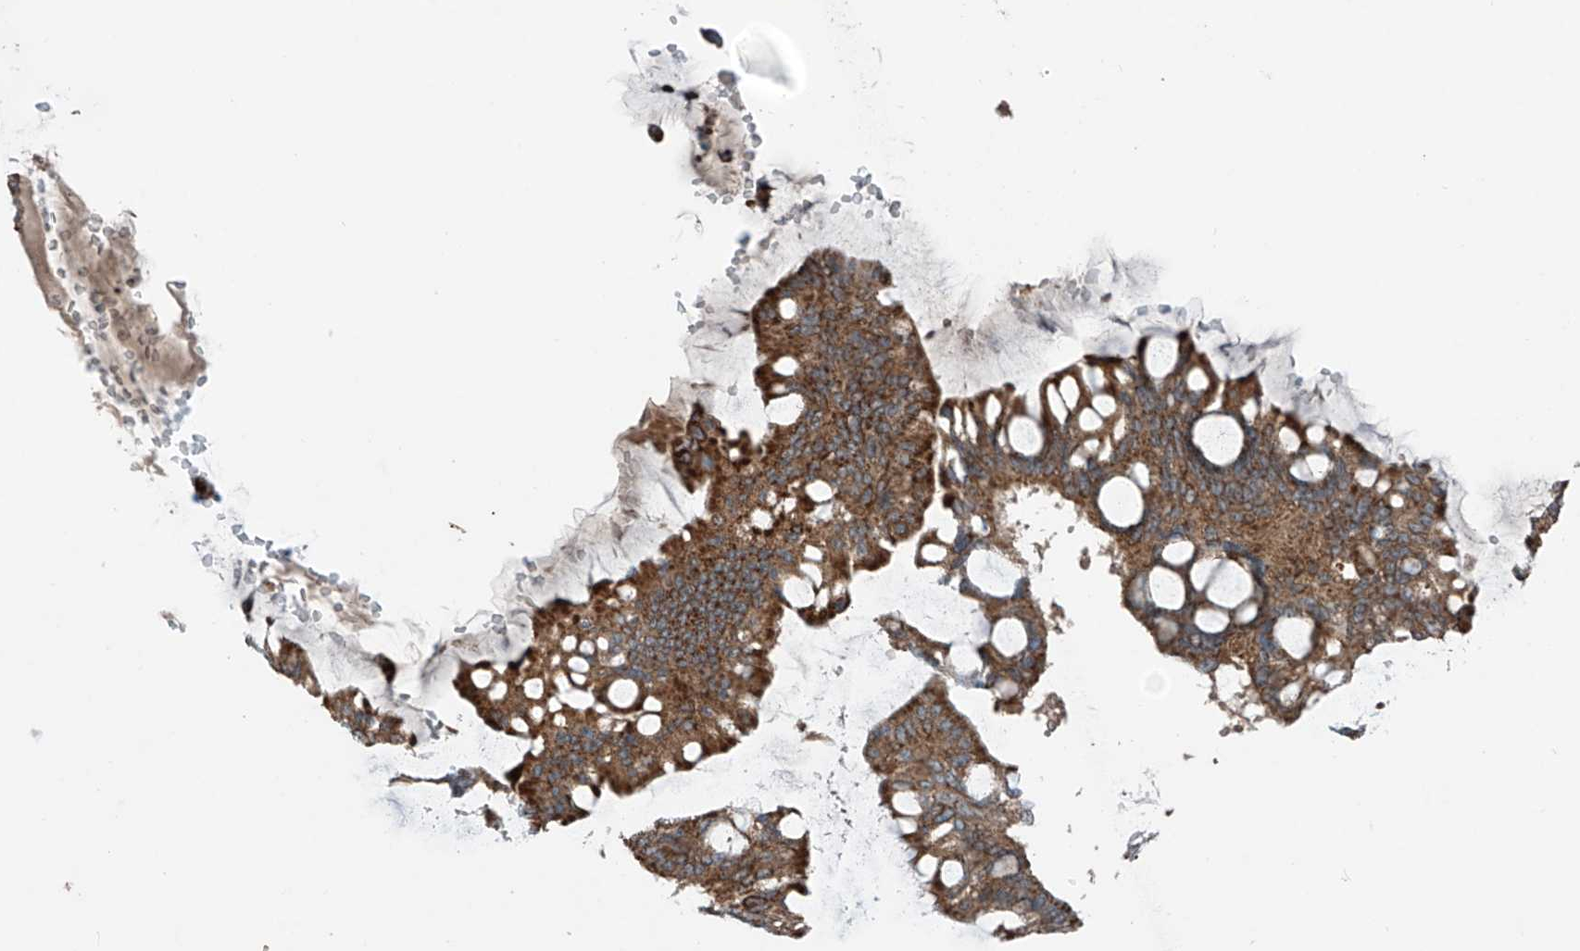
{"staining": {"intensity": "moderate", "quantity": ">75%", "location": "cytoplasmic/membranous"}, "tissue": "ovarian cancer", "cell_type": "Tumor cells", "image_type": "cancer", "snomed": [{"axis": "morphology", "description": "Cystadenocarcinoma, mucinous, NOS"}, {"axis": "topography", "description": "Ovary"}], "caption": "Human ovarian cancer (mucinous cystadenocarcinoma) stained with a brown dye shows moderate cytoplasmic/membranous positive expression in approximately >75% of tumor cells.", "gene": "SAMD3", "patient": {"sex": "female", "age": 73}}